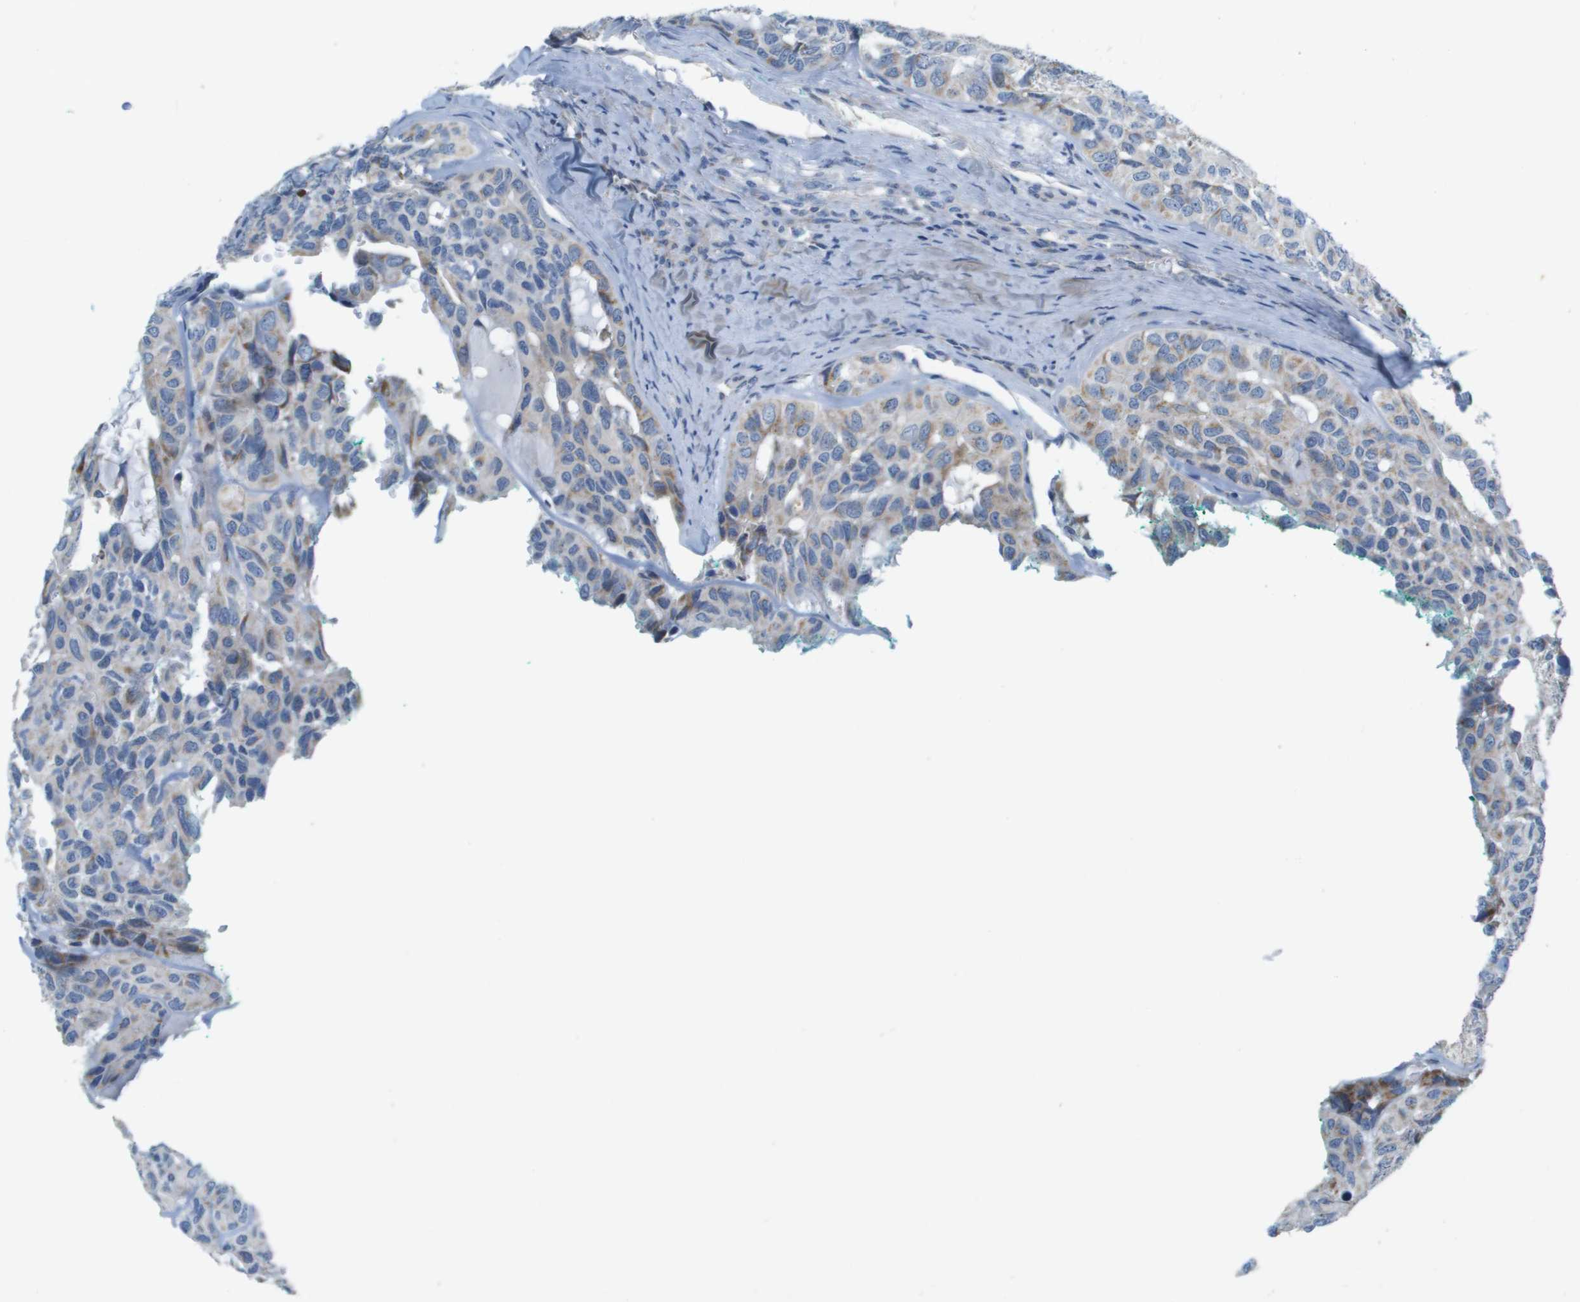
{"staining": {"intensity": "negative", "quantity": "none", "location": "none"}, "tissue": "head and neck cancer", "cell_type": "Tumor cells", "image_type": "cancer", "snomed": [{"axis": "morphology", "description": "Adenocarcinoma, NOS"}, {"axis": "topography", "description": "Salivary gland, NOS"}, {"axis": "topography", "description": "Head-Neck"}], "caption": "Head and neck cancer was stained to show a protein in brown. There is no significant expression in tumor cells. Nuclei are stained in blue.", "gene": "GALNT6", "patient": {"sex": "female", "age": 76}}